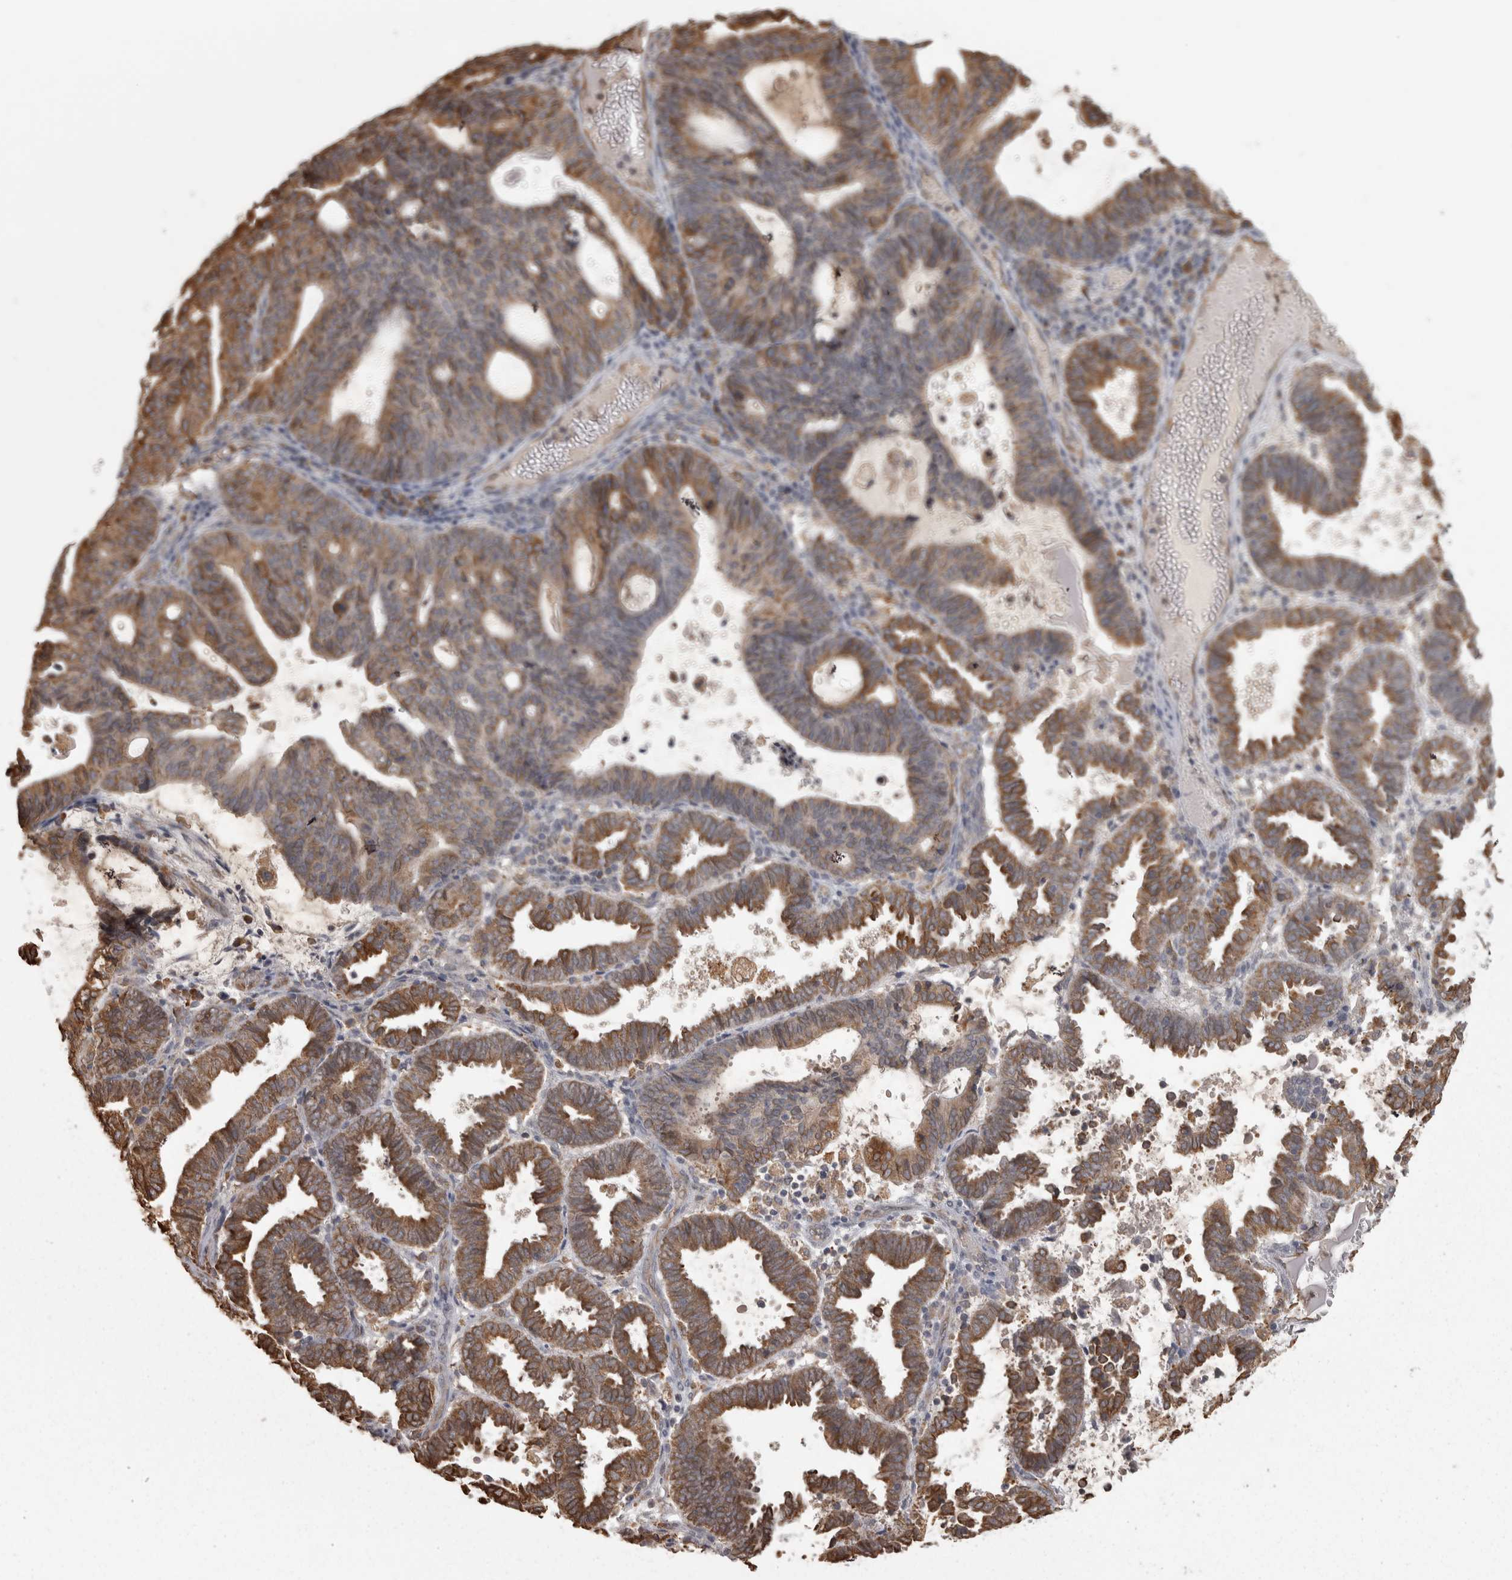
{"staining": {"intensity": "moderate", "quantity": ">75%", "location": "cytoplasmic/membranous"}, "tissue": "endometrial cancer", "cell_type": "Tumor cells", "image_type": "cancer", "snomed": [{"axis": "morphology", "description": "Adenocarcinoma, NOS"}, {"axis": "topography", "description": "Uterus"}], "caption": "IHC staining of adenocarcinoma (endometrial), which shows medium levels of moderate cytoplasmic/membranous expression in about >75% of tumor cells indicating moderate cytoplasmic/membranous protein staining. The staining was performed using DAB (brown) for protein detection and nuclei were counterstained in hematoxylin (blue).", "gene": "PON2", "patient": {"sex": "female", "age": 83}}